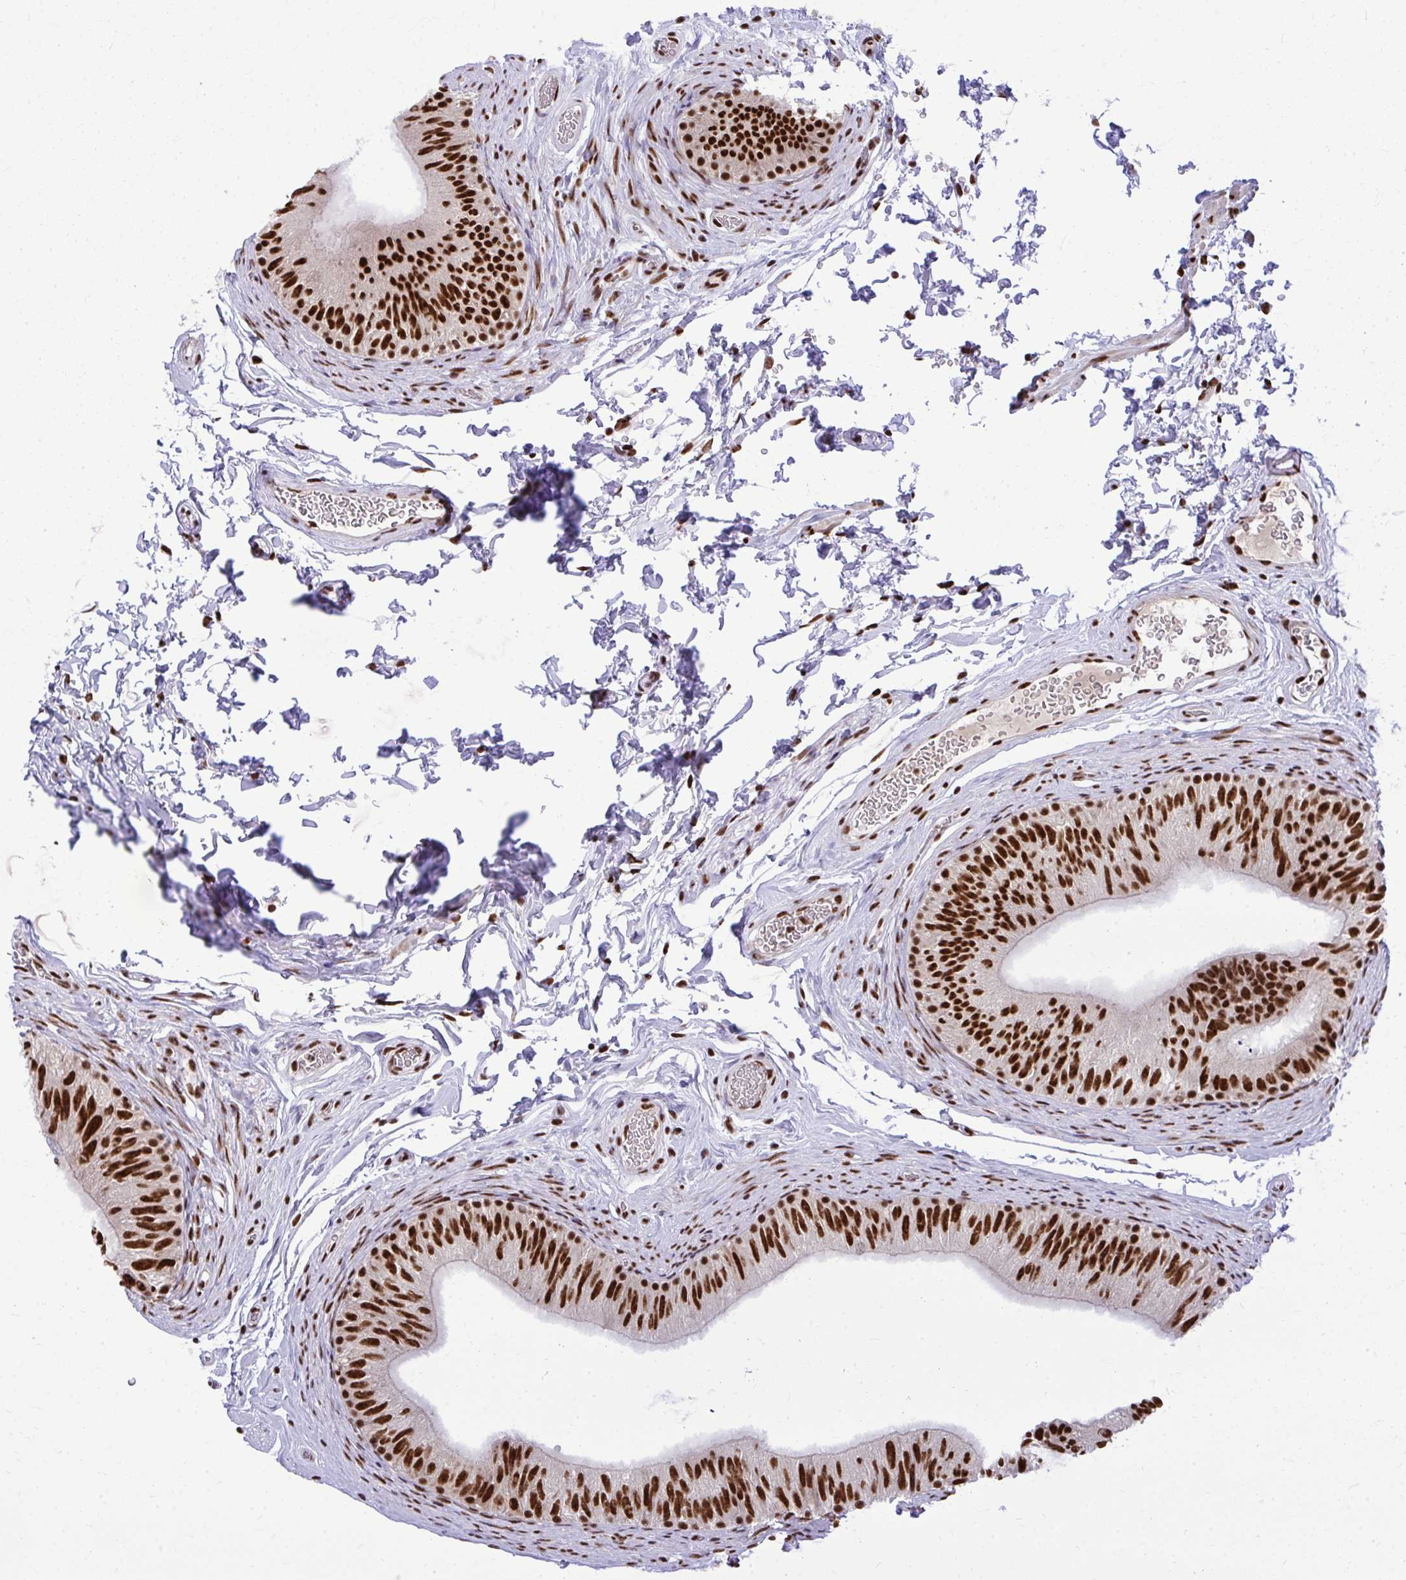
{"staining": {"intensity": "strong", "quantity": ">75%", "location": "nuclear"}, "tissue": "epididymis", "cell_type": "Glandular cells", "image_type": "normal", "snomed": [{"axis": "morphology", "description": "Normal tissue, NOS"}, {"axis": "topography", "description": "Epididymis, spermatic cord, NOS"}, {"axis": "topography", "description": "Epididymis"}], "caption": "A high-resolution micrograph shows IHC staining of unremarkable epididymis, which shows strong nuclear staining in approximately >75% of glandular cells.", "gene": "PRPF19", "patient": {"sex": "male", "age": 31}}